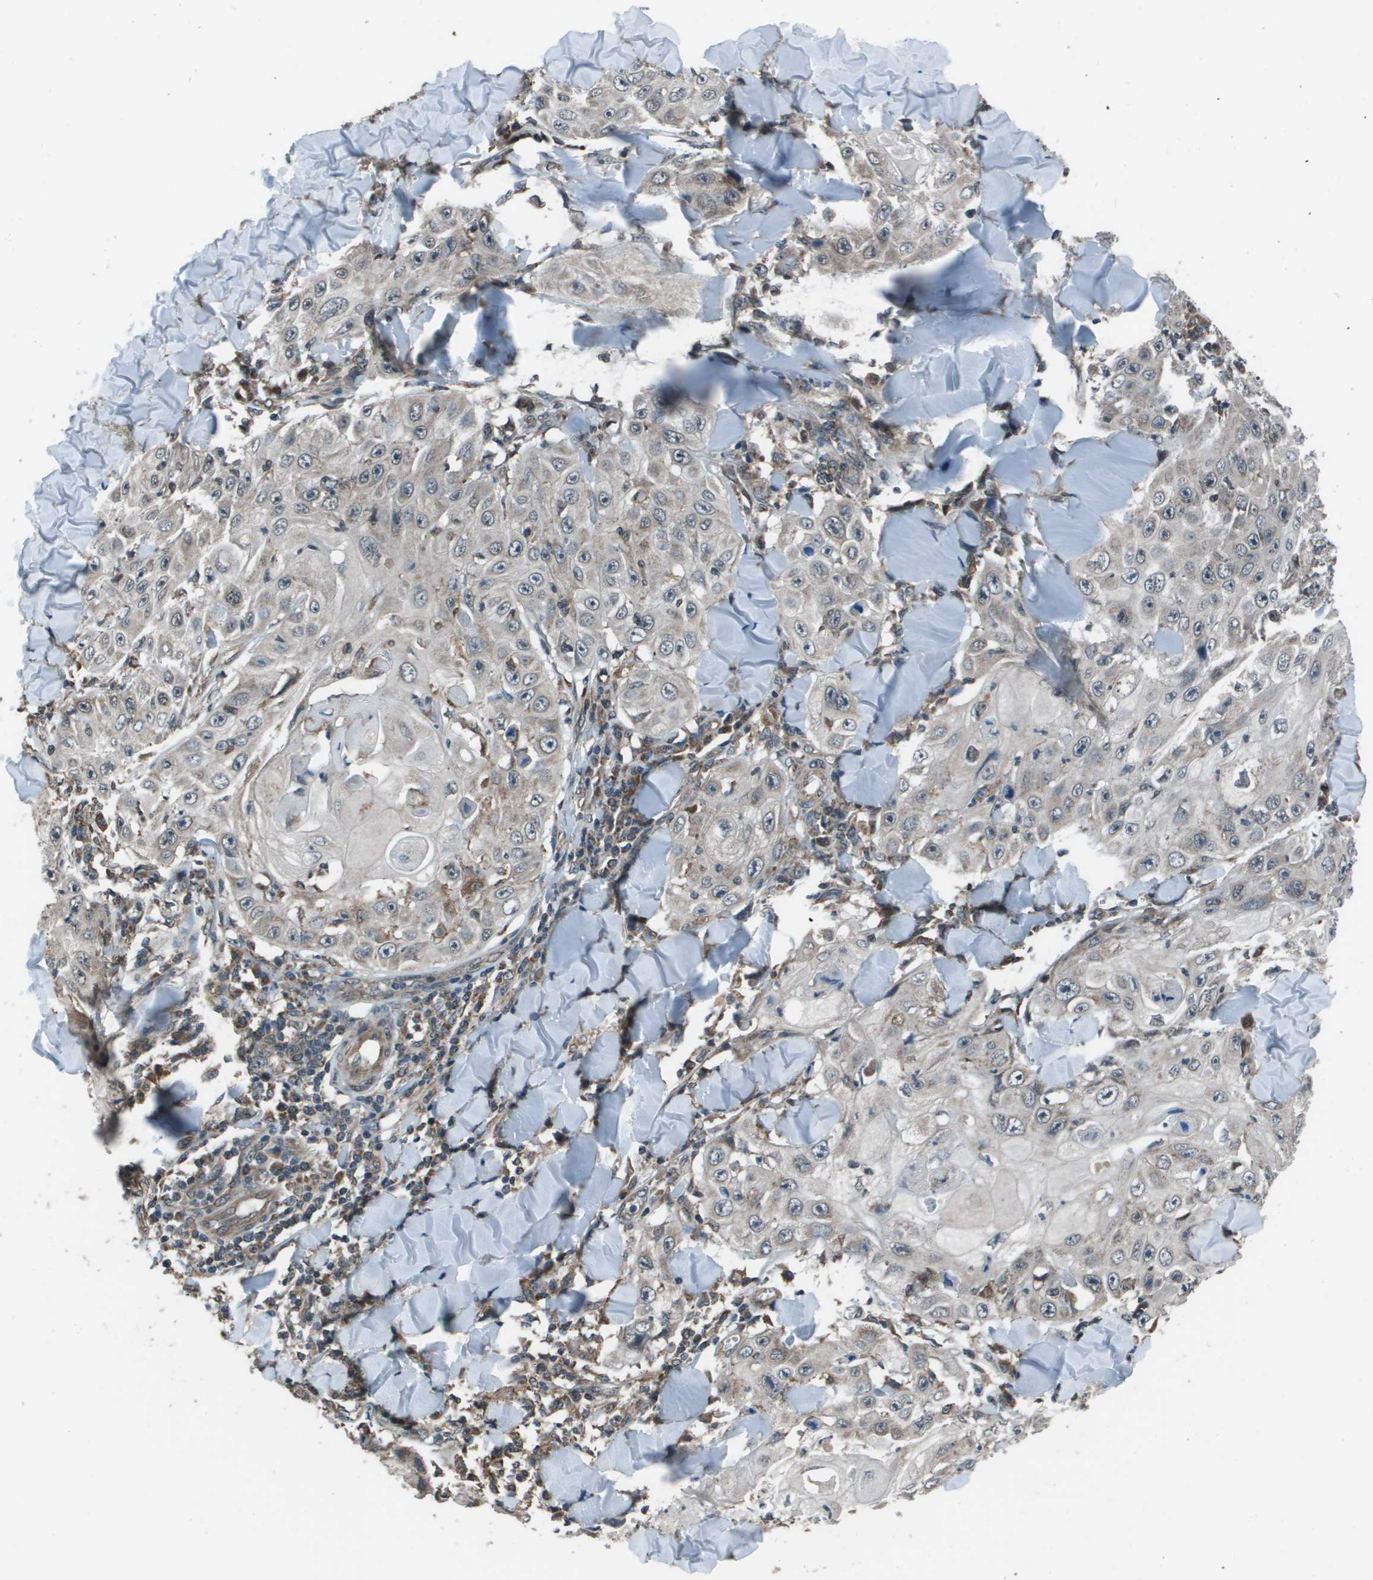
{"staining": {"intensity": "weak", "quantity": "<25%", "location": "cytoplasmic/membranous"}, "tissue": "skin cancer", "cell_type": "Tumor cells", "image_type": "cancer", "snomed": [{"axis": "morphology", "description": "Squamous cell carcinoma, NOS"}, {"axis": "topography", "description": "Skin"}], "caption": "IHC micrograph of neoplastic tissue: skin cancer (squamous cell carcinoma) stained with DAB (3,3'-diaminobenzidine) exhibits no significant protein staining in tumor cells.", "gene": "PPFIA1", "patient": {"sex": "male", "age": 86}}